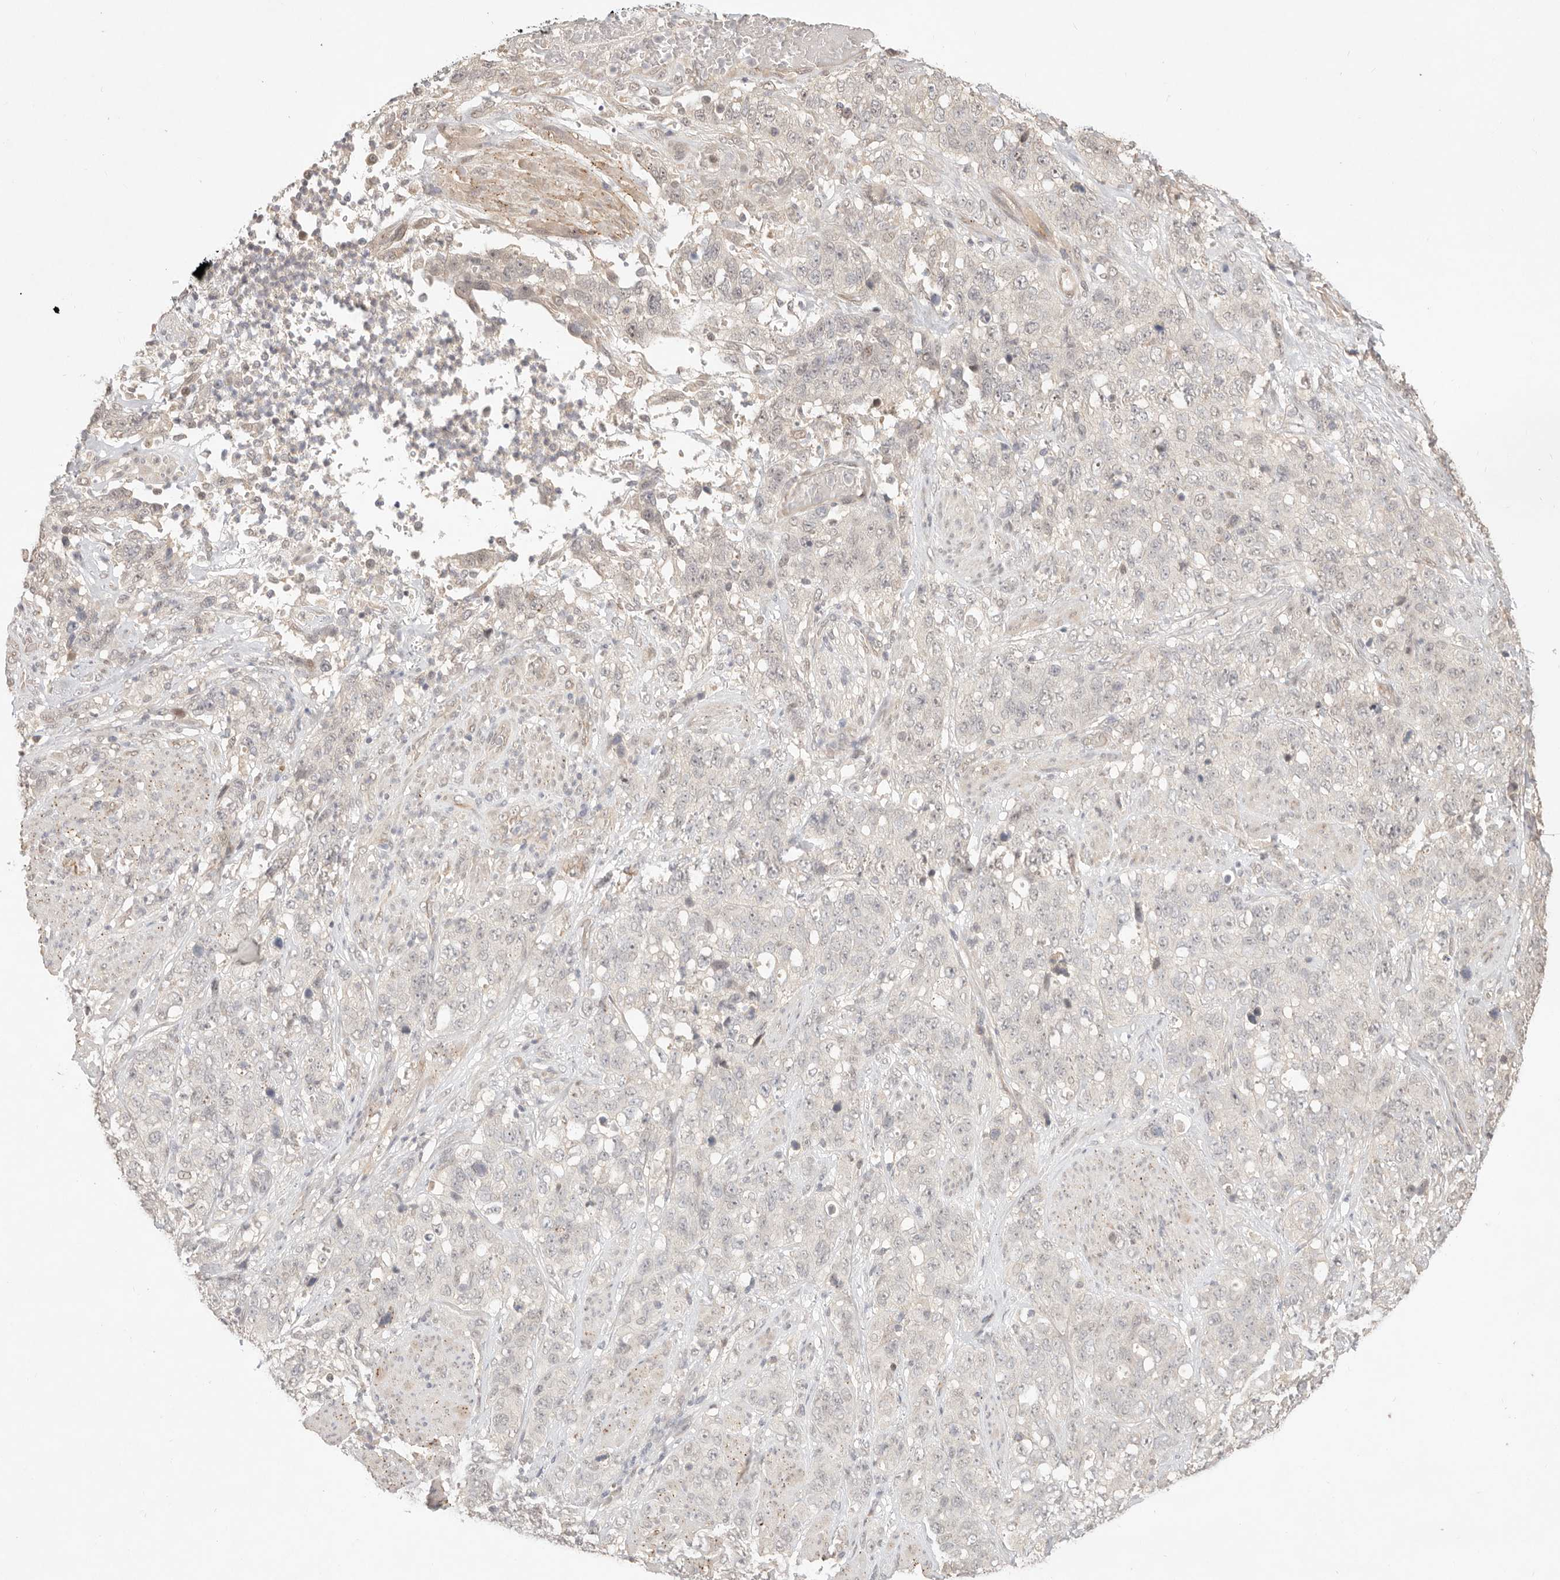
{"staining": {"intensity": "weak", "quantity": "25%-75%", "location": "nuclear"}, "tissue": "stomach cancer", "cell_type": "Tumor cells", "image_type": "cancer", "snomed": [{"axis": "morphology", "description": "Adenocarcinoma, NOS"}, {"axis": "topography", "description": "Stomach"}], "caption": "Adenocarcinoma (stomach) stained for a protein shows weak nuclear positivity in tumor cells.", "gene": "MEP1A", "patient": {"sex": "male", "age": 48}}